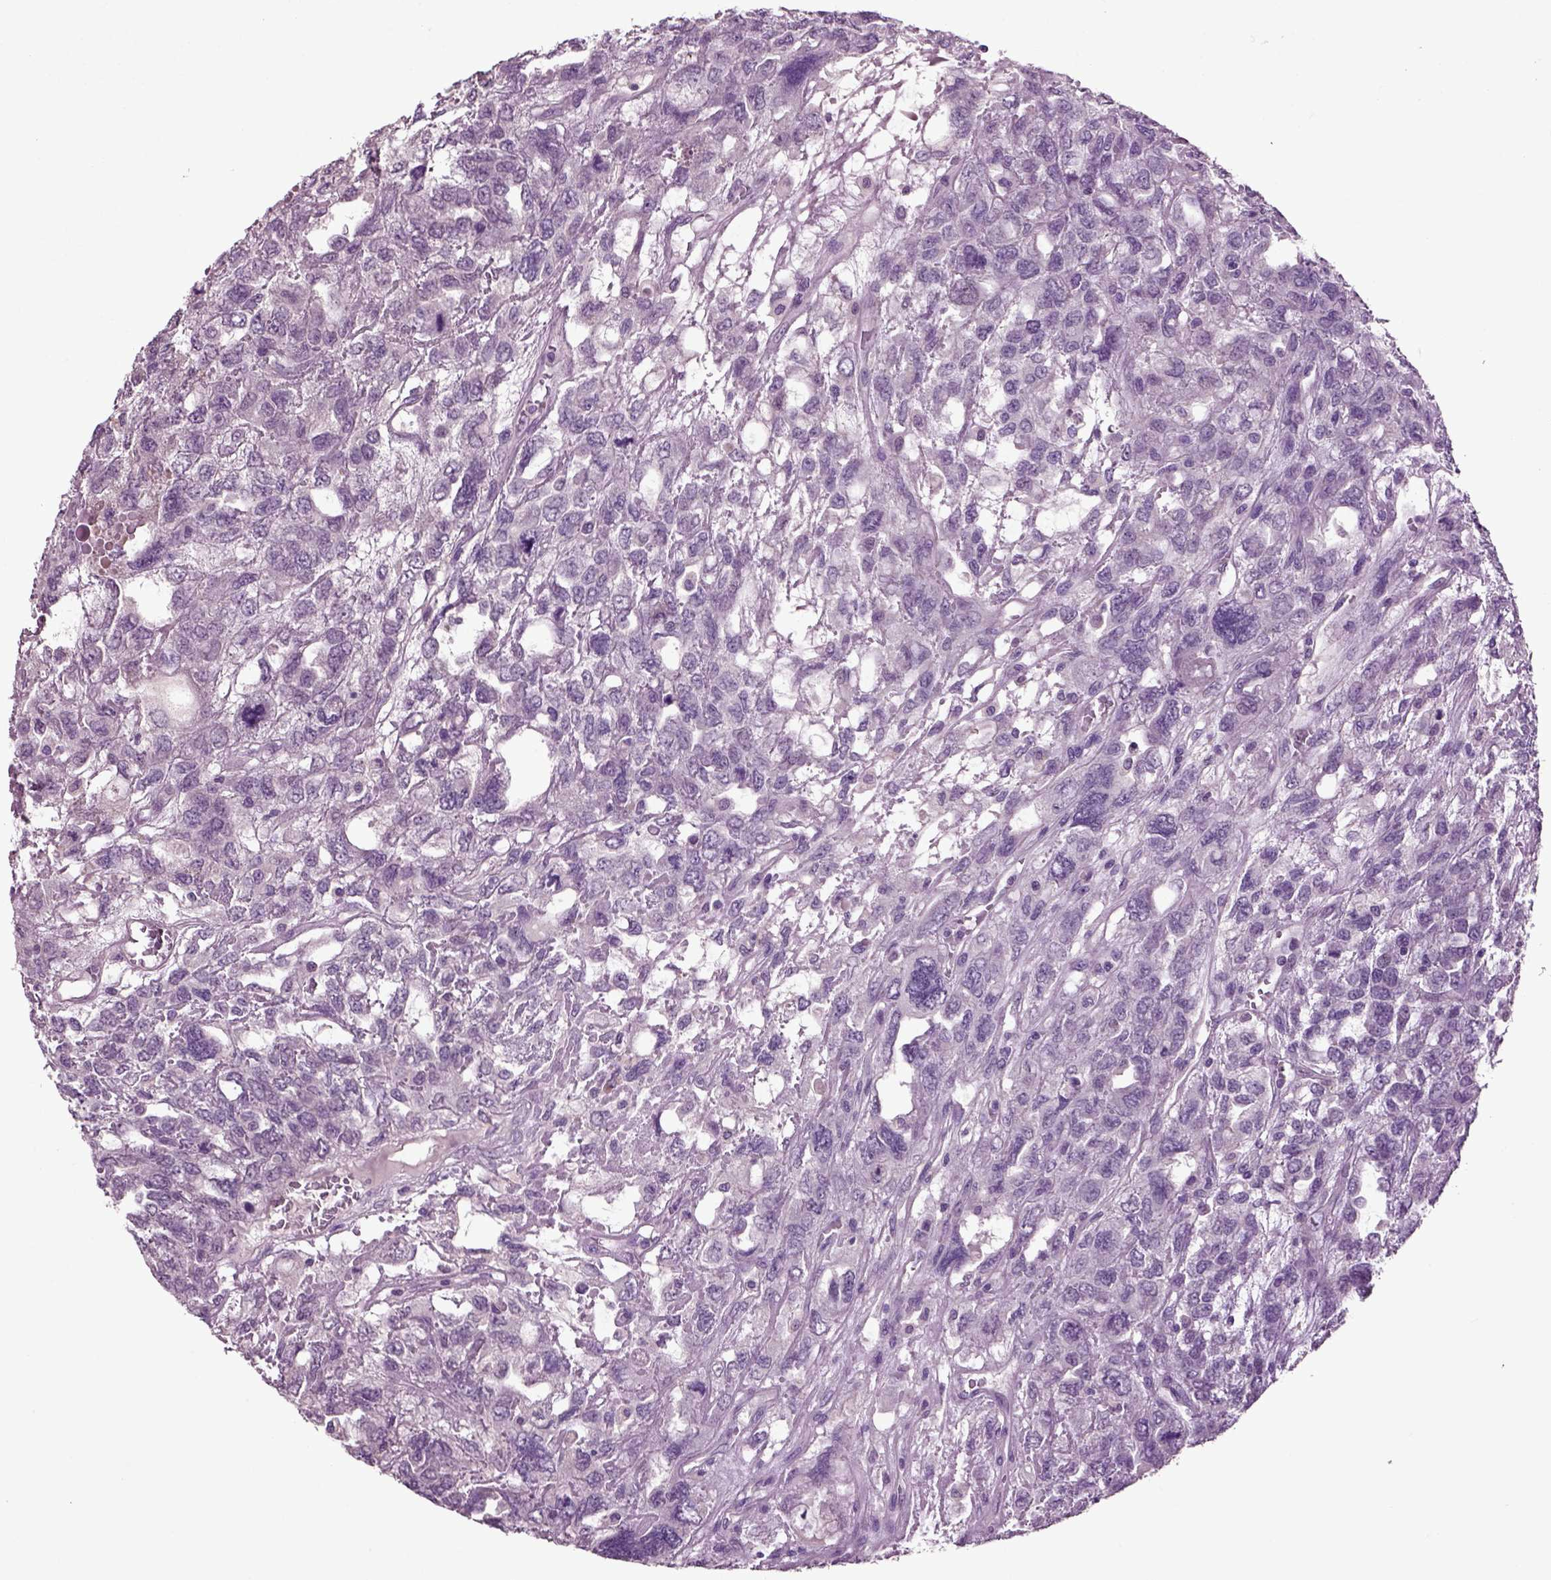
{"staining": {"intensity": "negative", "quantity": "none", "location": "none"}, "tissue": "testis cancer", "cell_type": "Tumor cells", "image_type": "cancer", "snomed": [{"axis": "morphology", "description": "Seminoma, NOS"}, {"axis": "topography", "description": "Testis"}], "caption": "Tumor cells are negative for protein expression in human testis cancer.", "gene": "CRHR1", "patient": {"sex": "male", "age": 52}}